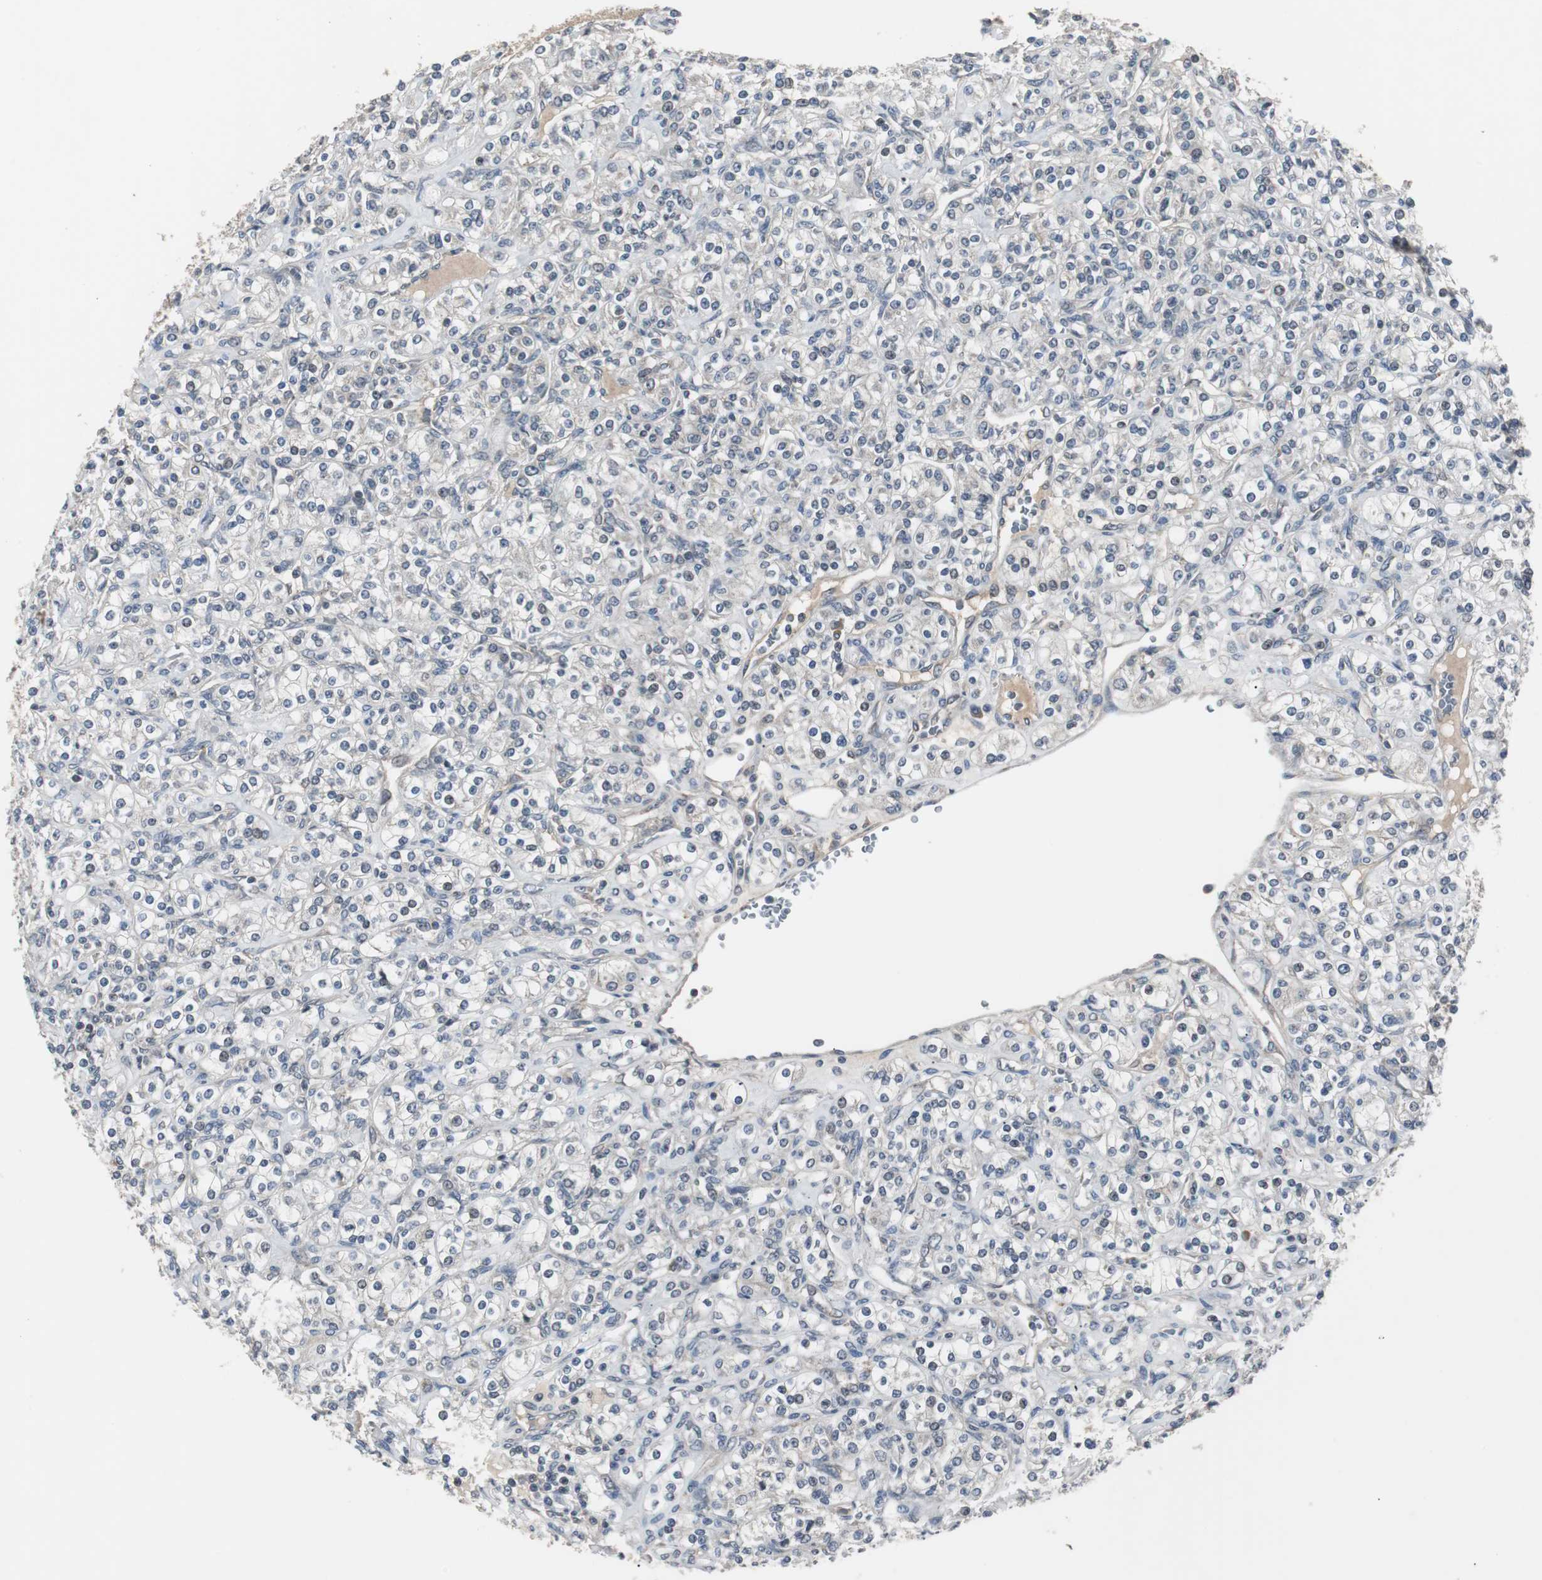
{"staining": {"intensity": "negative", "quantity": "none", "location": "none"}, "tissue": "renal cancer", "cell_type": "Tumor cells", "image_type": "cancer", "snomed": [{"axis": "morphology", "description": "Adenocarcinoma, NOS"}, {"axis": "topography", "description": "Kidney"}], "caption": "Immunohistochemistry of human adenocarcinoma (renal) shows no staining in tumor cells. (DAB (3,3'-diaminobenzidine) immunohistochemistry, high magnification).", "gene": "ZMPSTE24", "patient": {"sex": "male", "age": 77}}